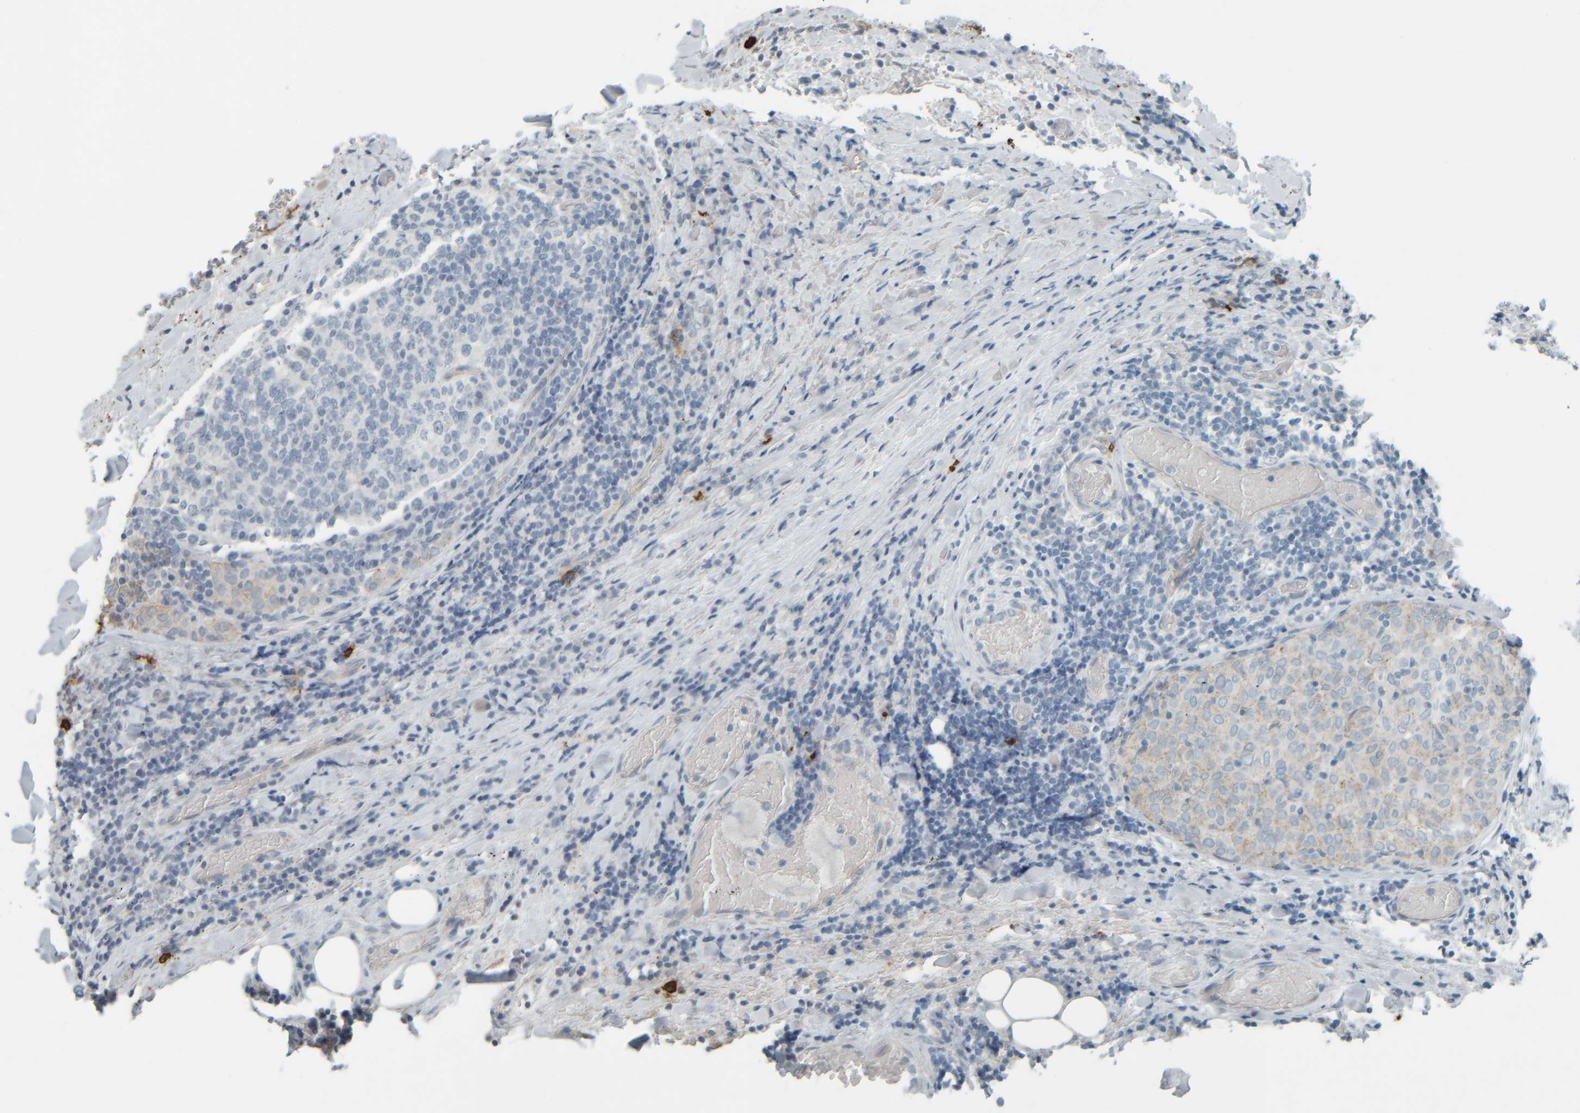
{"staining": {"intensity": "negative", "quantity": "none", "location": "none"}, "tissue": "thyroid cancer", "cell_type": "Tumor cells", "image_type": "cancer", "snomed": [{"axis": "morphology", "description": "Normal tissue, NOS"}, {"axis": "morphology", "description": "Papillary adenocarcinoma, NOS"}, {"axis": "topography", "description": "Thyroid gland"}], "caption": "IHC image of neoplastic tissue: human thyroid papillary adenocarcinoma stained with DAB displays no significant protein positivity in tumor cells.", "gene": "TPSAB1", "patient": {"sex": "female", "age": 30}}